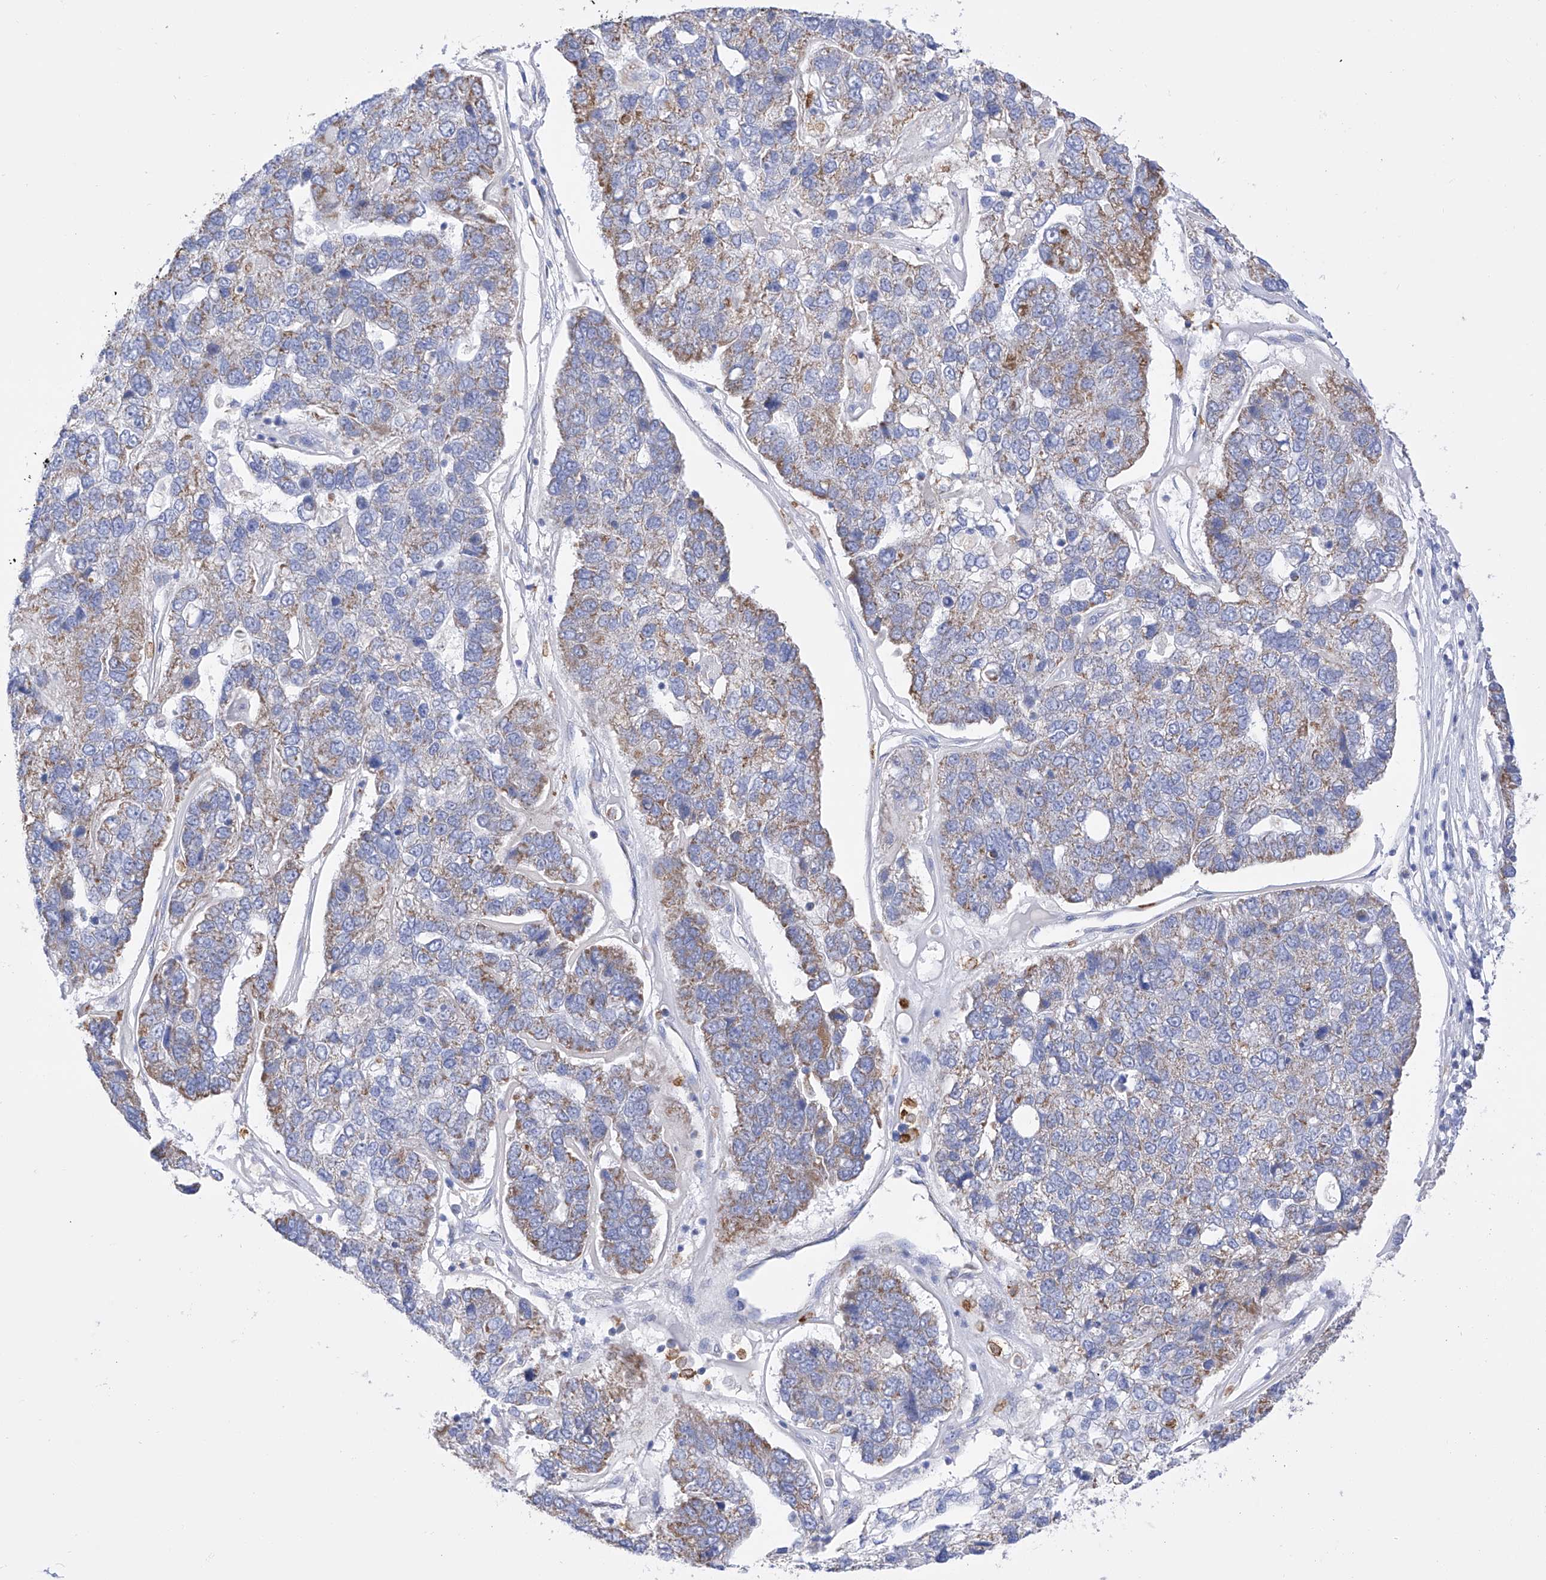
{"staining": {"intensity": "moderate", "quantity": "25%-75%", "location": "cytoplasmic/membranous"}, "tissue": "pancreatic cancer", "cell_type": "Tumor cells", "image_type": "cancer", "snomed": [{"axis": "morphology", "description": "Adenocarcinoma, NOS"}, {"axis": "topography", "description": "Pancreas"}], "caption": "Tumor cells display medium levels of moderate cytoplasmic/membranous positivity in approximately 25%-75% of cells in adenocarcinoma (pancreatic).", "gene": "FLG", "patient": {"sex": "female", "age": 61}}